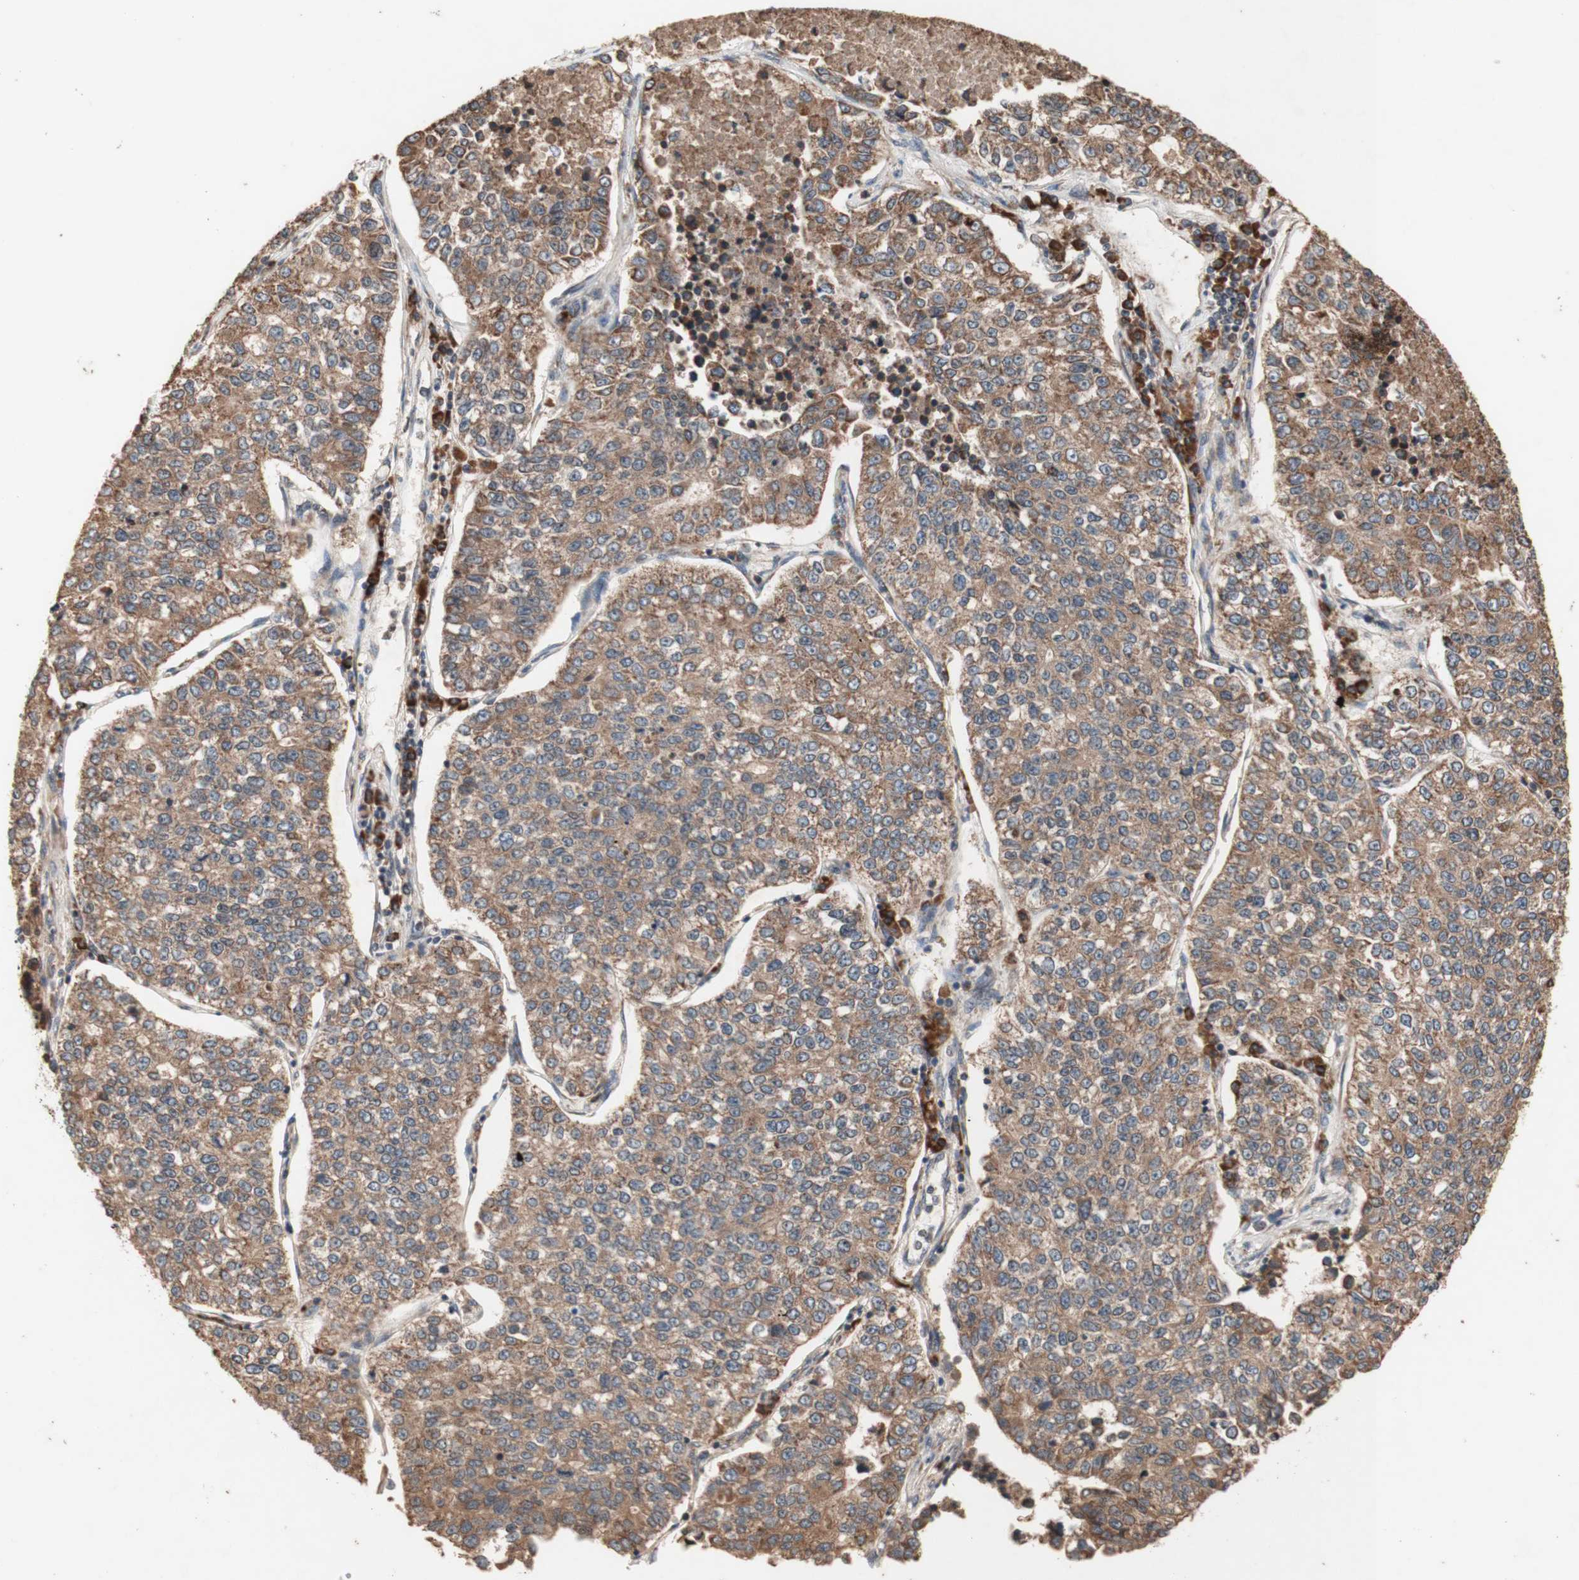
{"staining": {"intensity": "moderate", "quantity": ">75%", "location": "cytoplasmic/membranous"}, "tissue": "lung cancer", "cell_type": "Tumor cells", "image_type": "cancer", "snomed": [{"axis": "morphology", "description": "Adenocarcinoma, NOS"}, {"axis": "topography", "description": "Lung"}], "caption": "Lung cancer (adenocarcinoma) stained with DAB immunohistochemistry (IHC) exhibits medium levels of moderate cytoplasmic/membranous positivity in approximately >75% of tumor cells.", "gene": "DDOST", "patient": {"sex": "male", "age": 49}}